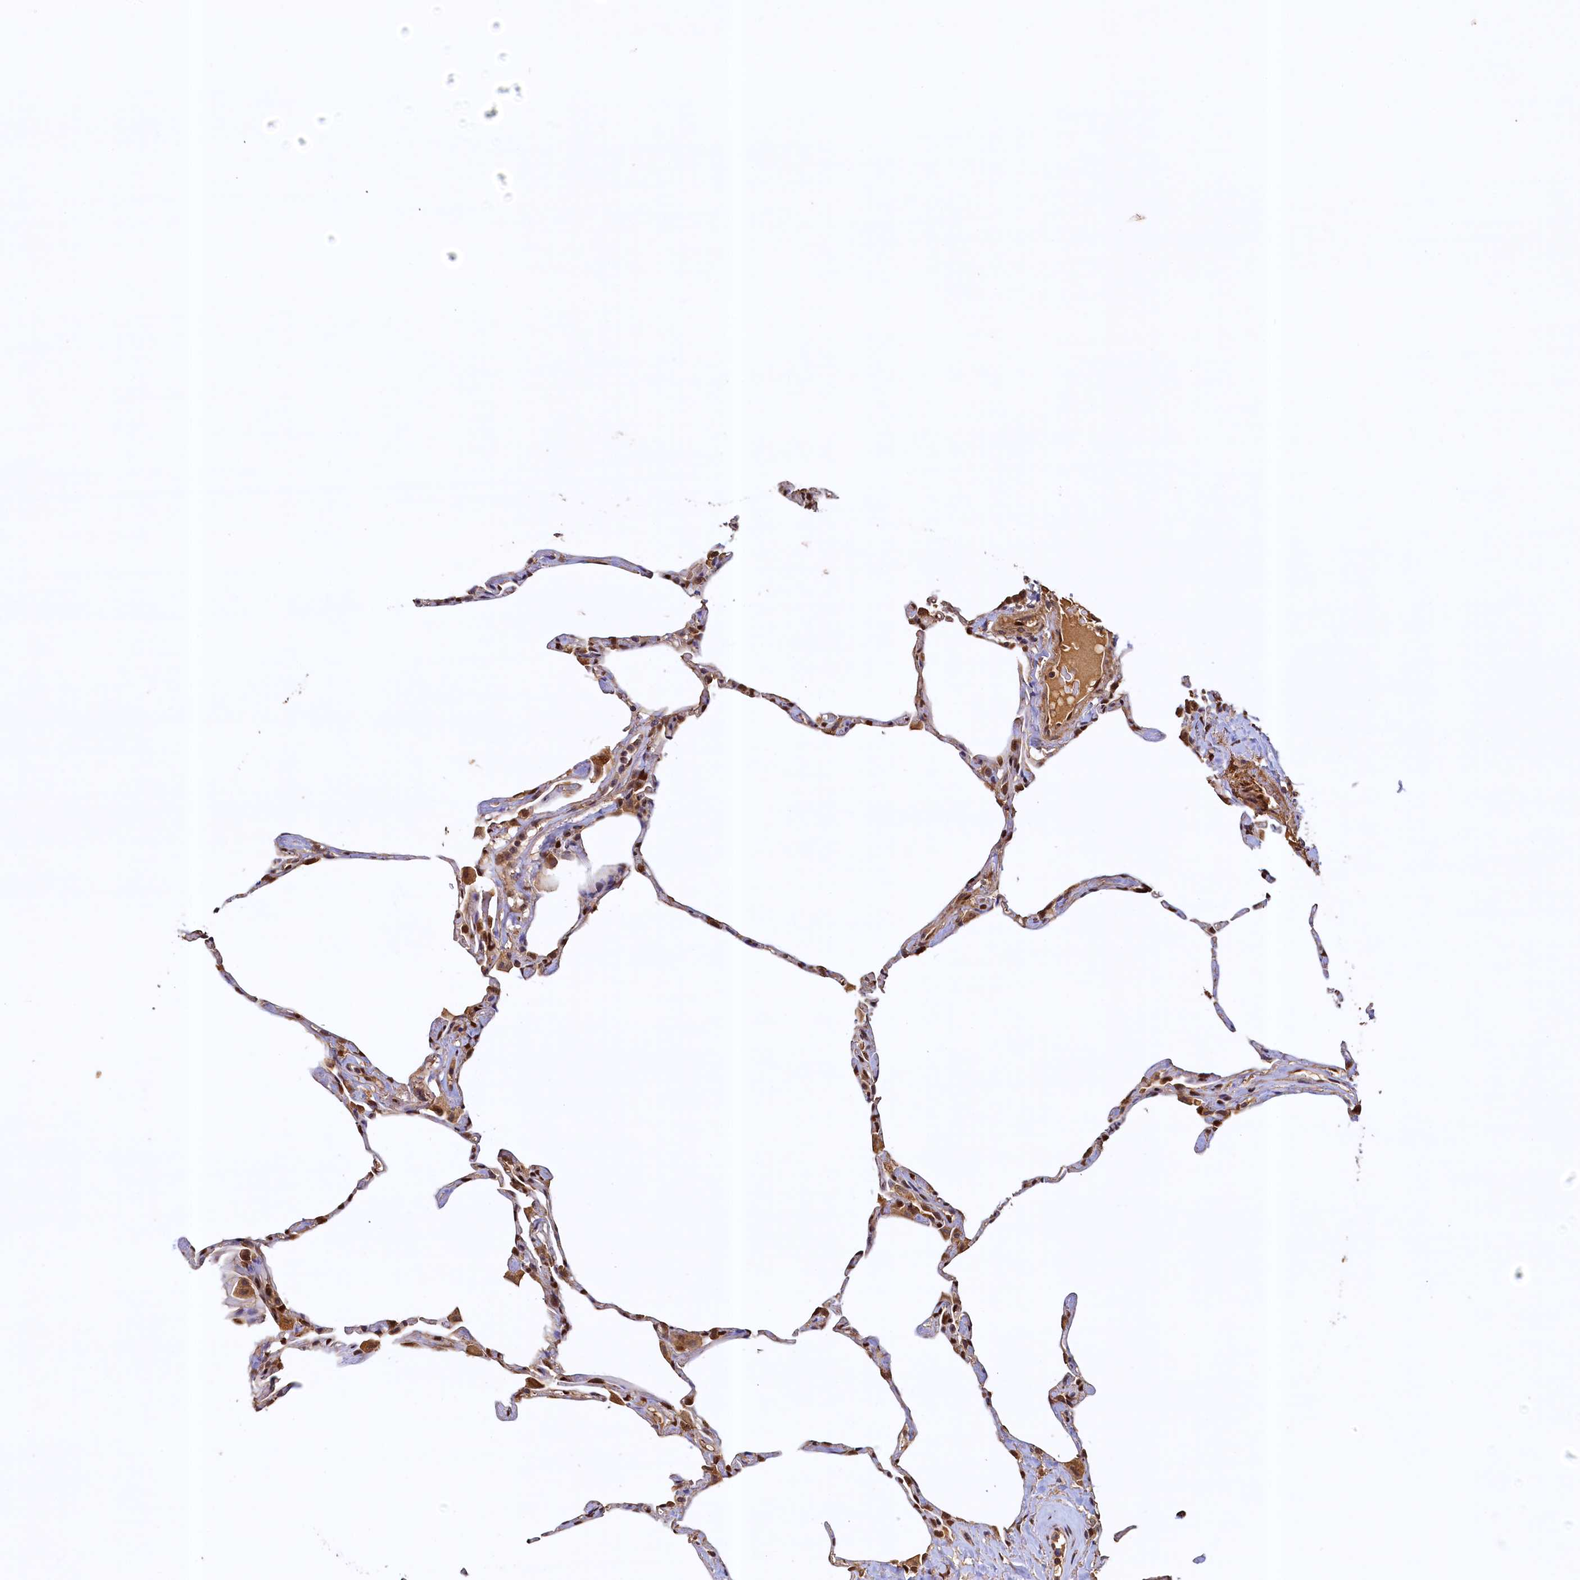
{"staining": {"intensity": "moderate", "quantity": "25%-75%", "location": "nuclear"}, "tissue": "lung", "cell_type": "Alveolar cells", "image_type": "normal", "snomed": [{"axis": "morphology", "description": "Normal tissue, NOS"}, {"axis": "topography", "description": "Lung"}], "caption": "Protein staining of normal lung shows moderate nuclear expression in about 25%-75% of alveolar cells. (Stains: DAB in brown, nuclei in blue, Microscopy: brightfield microscopy at high magnification).", "gene": "UBL7", "patient": {"sex": "male", "age": 65}}